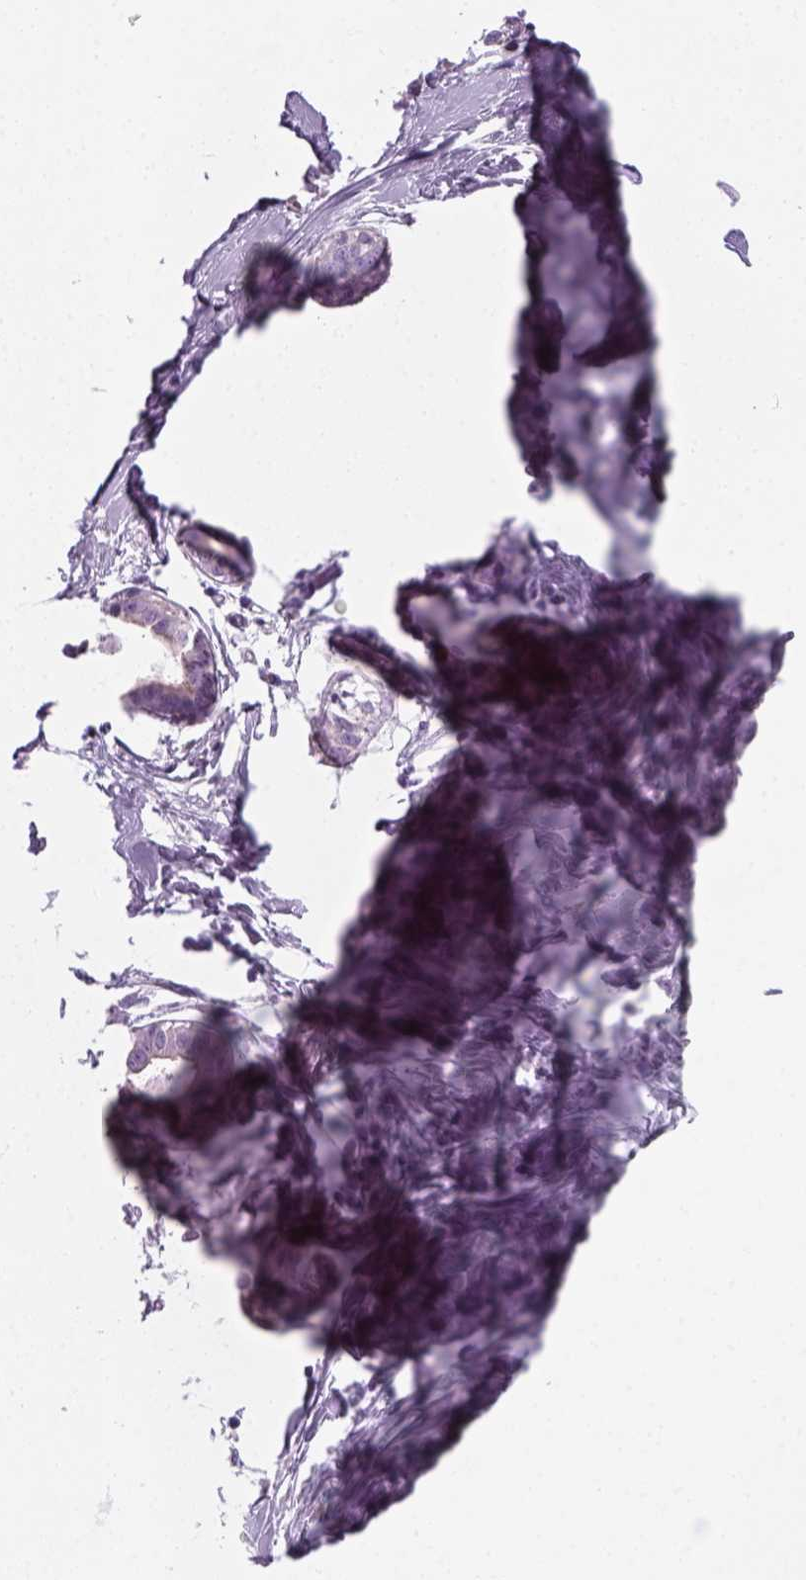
{"staining": {"intensity": "negative", "quantity": "none", "location": "none"}, "tissue": "breast", "cell_type": "Adipocytes", "image_type": "normal", "snomed": [{"axis": "morphology", "description": "Normal tissue, NOS"}, {"axis": "topography", "description": "Breast"}], "caption": "Immunohistochemical staining of normal breast shows no significant staining in adipocytes.", "gene": "IL4", "patient": {"sex": "female", "age": 45}}